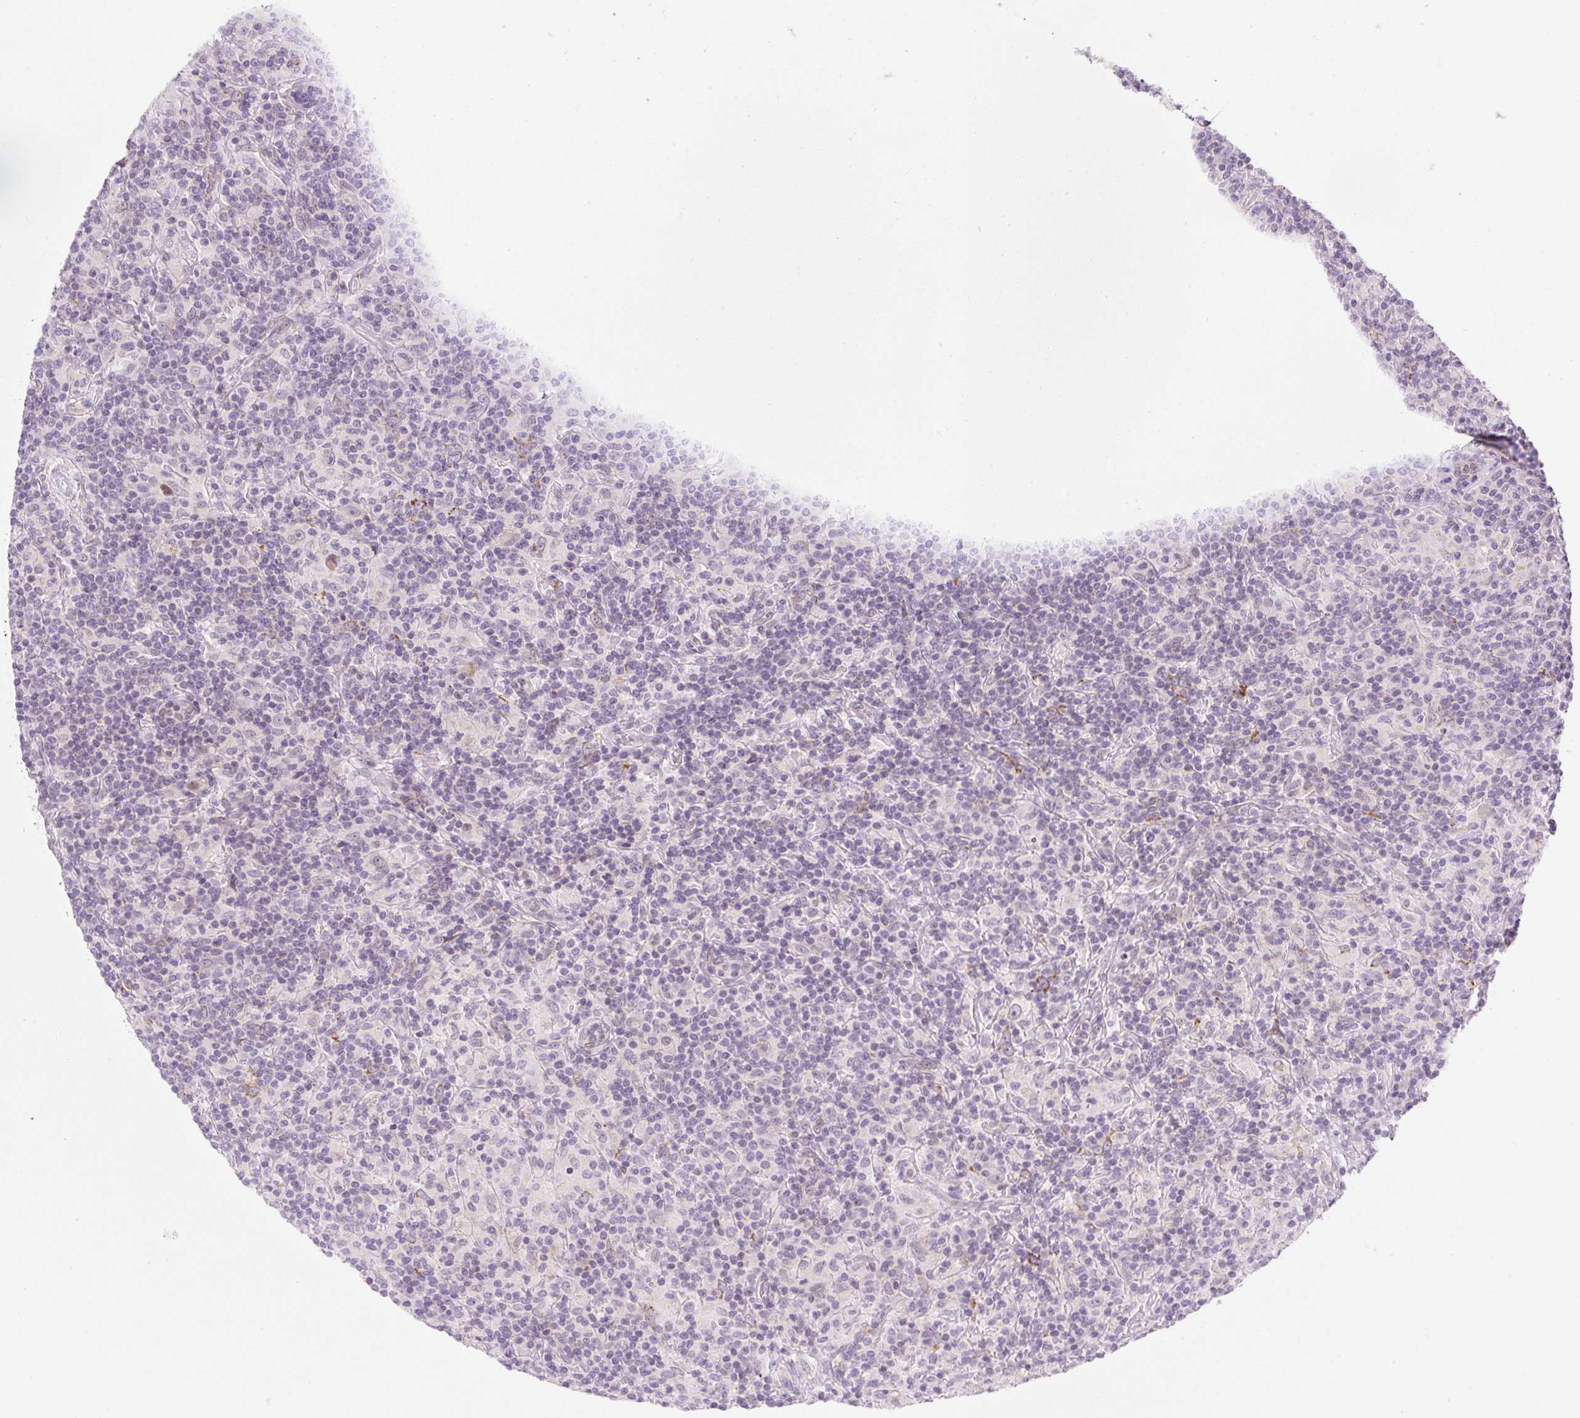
{"staining": {"intensity": "negative", "quantity": "none", "location": "none"}, "tissue": "lymphoma", "cell_type": "Tumor cells", "image_type": "cancer", "snomed": [{"axis": "morphology", "description": "Hodgkin's disease, NOS"}, {"axis": "topography", "description": "Lymph node"}], "caption": "The photomicrograph demonstrates no significant positivity in tumor cells of lymphoma.", "gene": "SYNE3", "patient": {"sex": "male", "age": 70}}